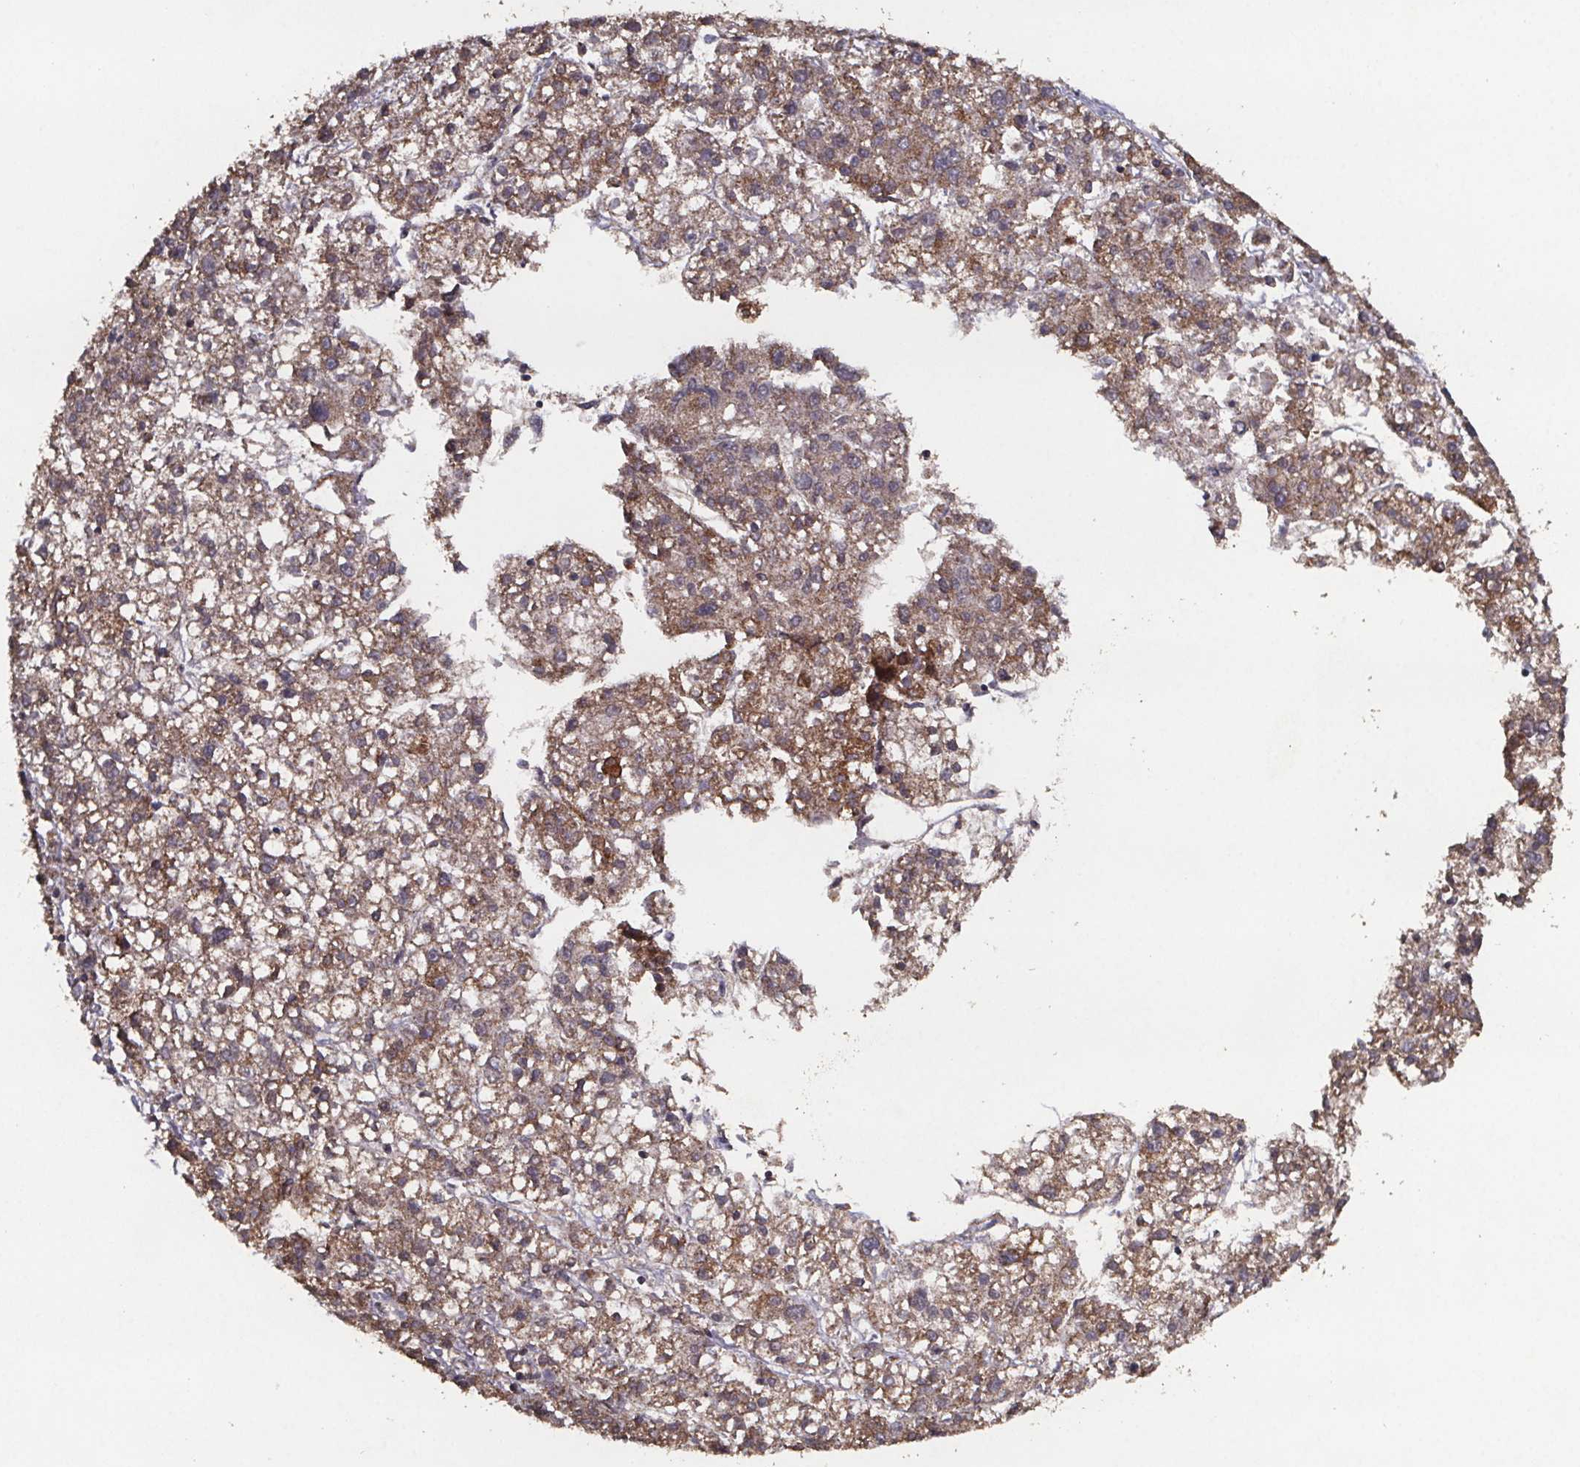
{"staining": {"intensity": "moderate", "quantity": ">75%", "location": "cytoplasmic/membranous"}, "tissue": "liver cancer", "cell_type": "Tumor cells", "image_type": "cancer", "snomed": [{"axis": "morphology", "description": "Carcinoma, Hepatocellular, NOS"}, {"axis": "topography", "description": "Liver"}], "caption": "This micrograph demonstrates immunohistochemistry staining of liver cancer, with medium moderate cytoplasmic/membranous expression in about >75% of tumor cells.", "gene": "PALLD", "patient": {"sex": "male", "age": 56}}